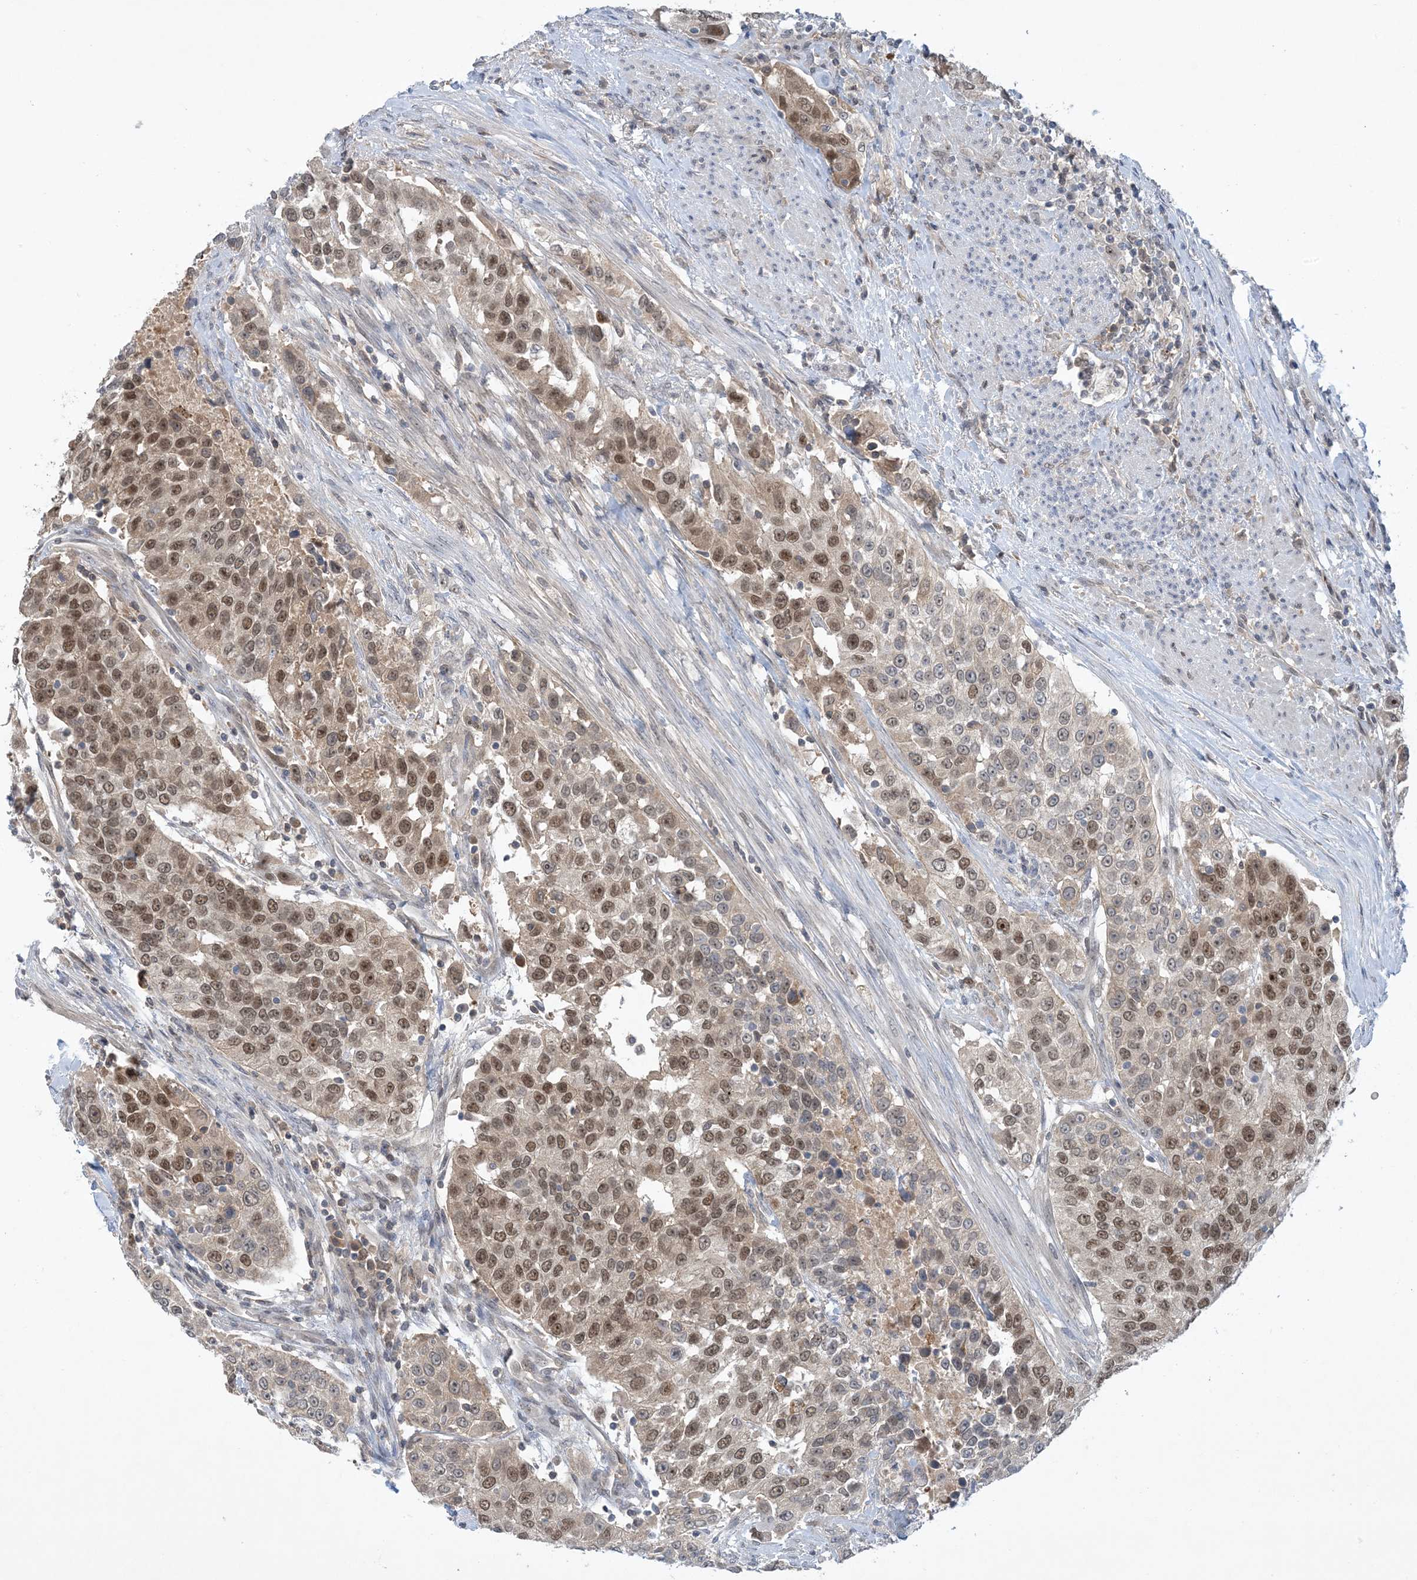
{"staining": {"intensity": "moderate", "quantity": ">75%", "location": "nuclear"}, "tissue": "urothelial cancer", "cell_type": "Tumor cells", "image_type": "cancer", "snomed": [{"axis": "morphology", "description": "Urothelial carcinoma, High grade"}, {"axis": "topography", "description": "Urinary bladder"}], "caption": "Tumor cells exhibit medium levels of moderate nuclear staining in about >75% of cells in human urothelial cancer. Nuclei are stained in blue.", "gene": "UBE2E1", "patient": {"sex": "female", "age": 80}}